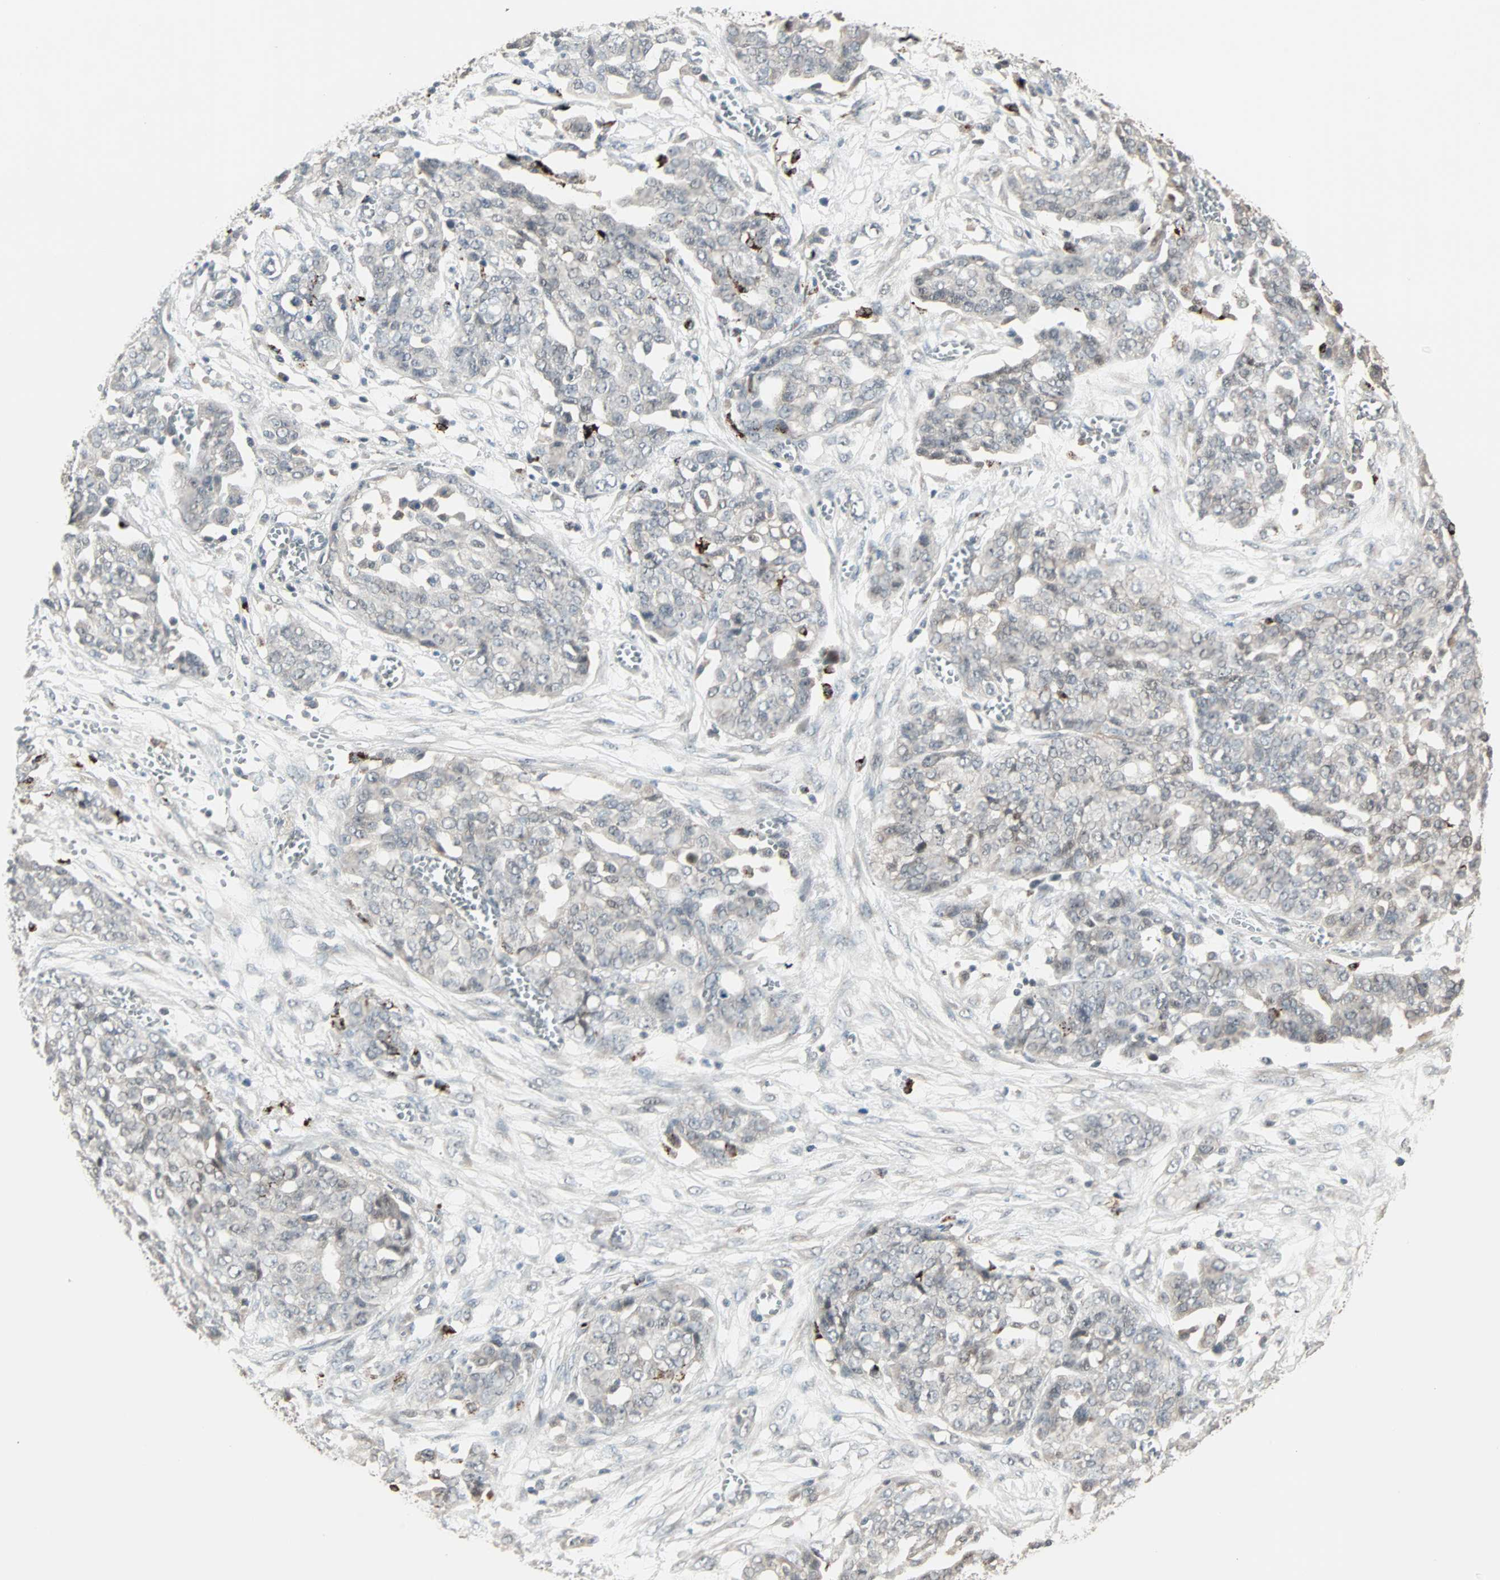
{"staining": {"intensity": "weak", "quantity": "25%-75%", "location": "cytoplasmic/membranous"}, "tissue": "ovarian cancer", "cell_type": "Tumor cells", "image_type": "cancer", "snomed": [{"axis": "morphology", "description": "Cystadenocarcinoma, serous, NOS"}, {"axis": "topography", "description": "Soft tissue"}, {"axis": "topography", "description": "Ovary"}], "caption": "A high-resolution histopathology image shows IHC staining of ovarian serous cystadenocarcinoma, which shows weak cytoplasmic/membranous expression in about 25%-75% of tumor cells. The protein is shown in brown color, while the nuclei are stained blue.", "gene": "KDM4A", "patient": {"sex": "female", "age": 57}}